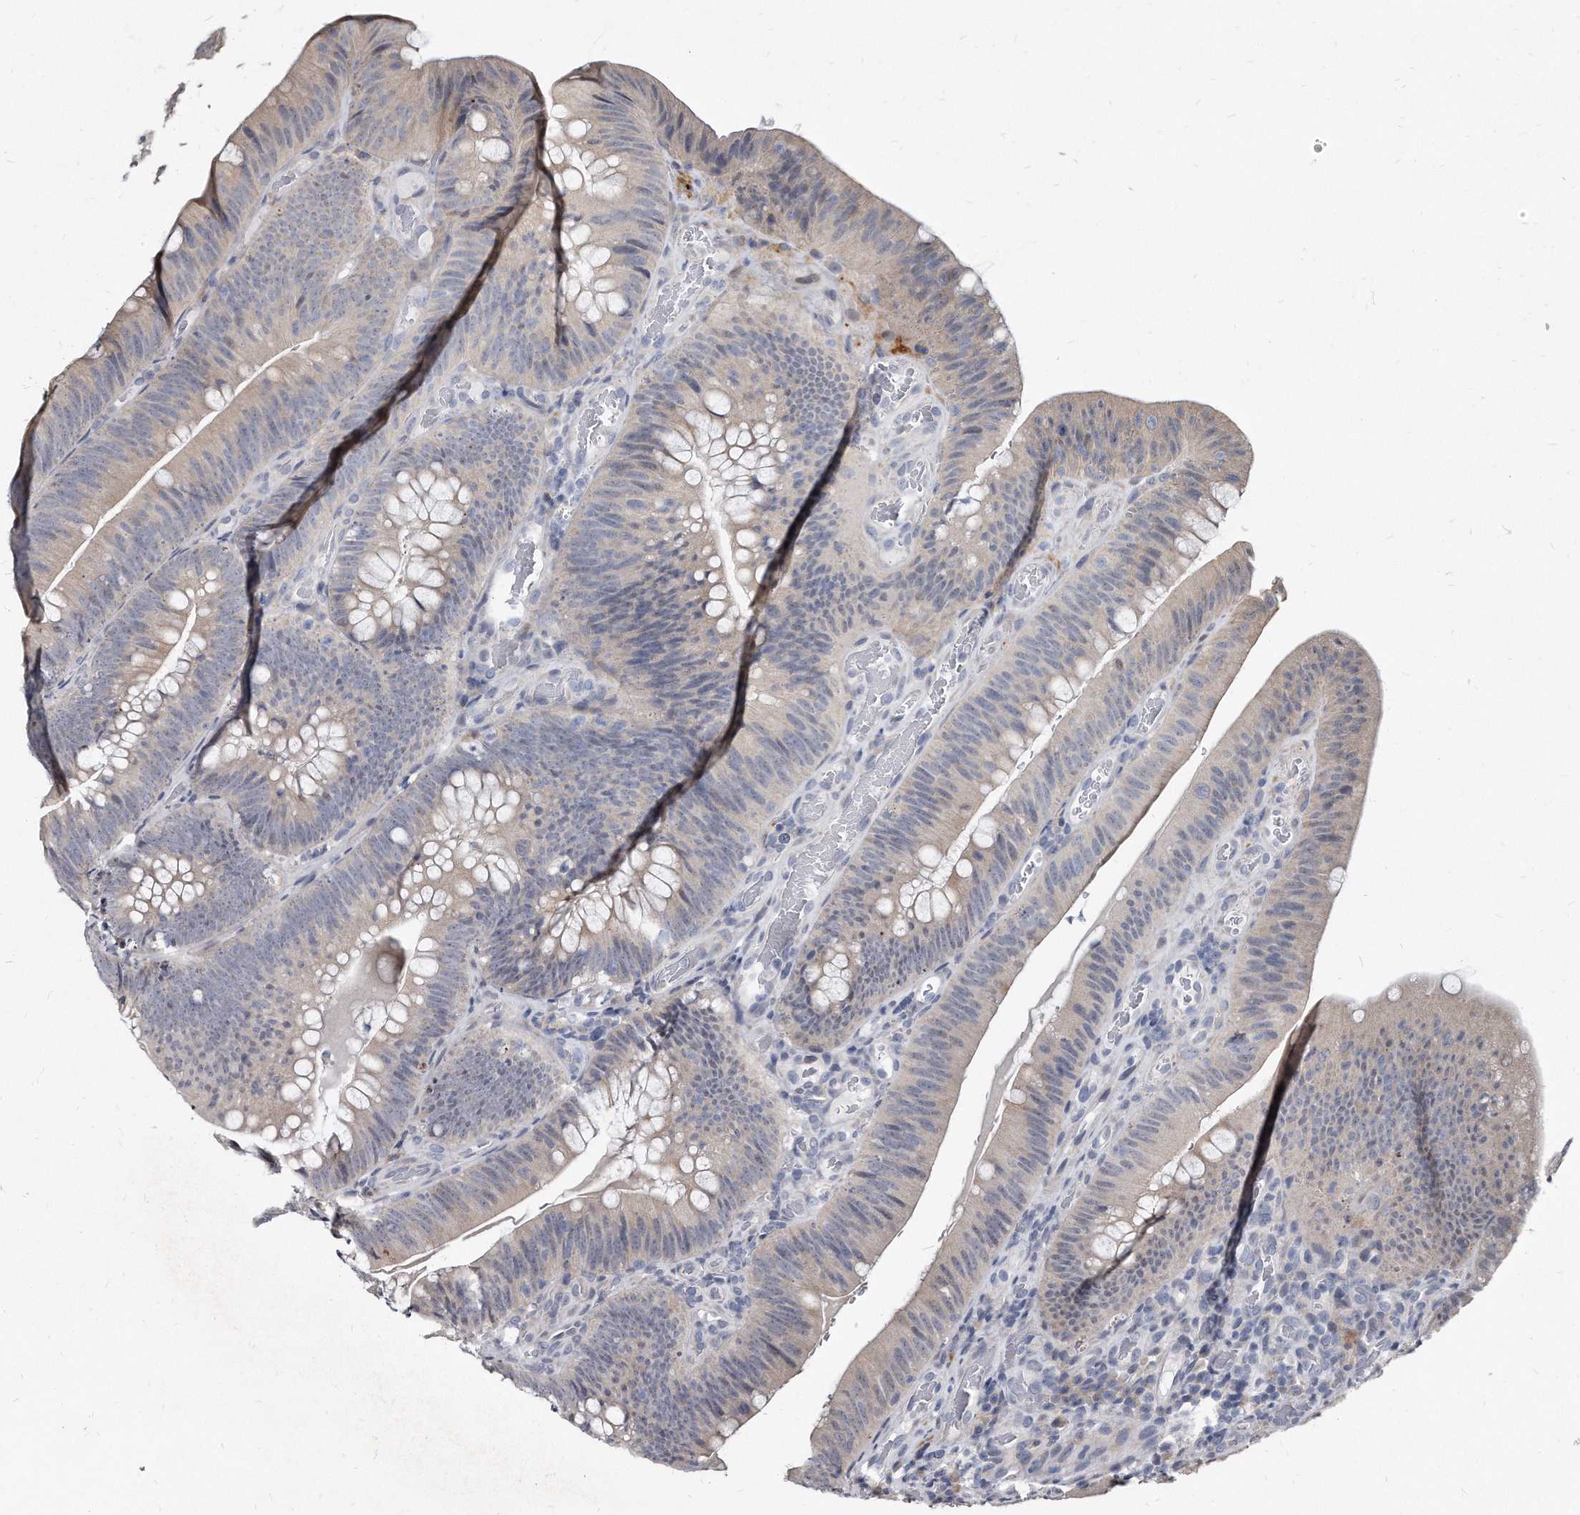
{"staining": {"intensity": "weak", "quantity": "<25%", "location": "cytoplasmic/membranous"}, "tissue": "colorectal cancer", "cell_type": "Tumor cells", "image_type": "cancer", "snomed": [{"axis": "morphology", "description": "Normal tissue, NOS"}, {"axis": "topography", "description": "Colon"}], "caption": "The histopathology image displays no significant expression in tumor cells of colorectal cancer. The staining is performed using DAB brown chromogen with nuclei counter-stained in using hematoxylin.", "gene": "KLHDC3", "patient": {"sex": "female", "age": 82}}